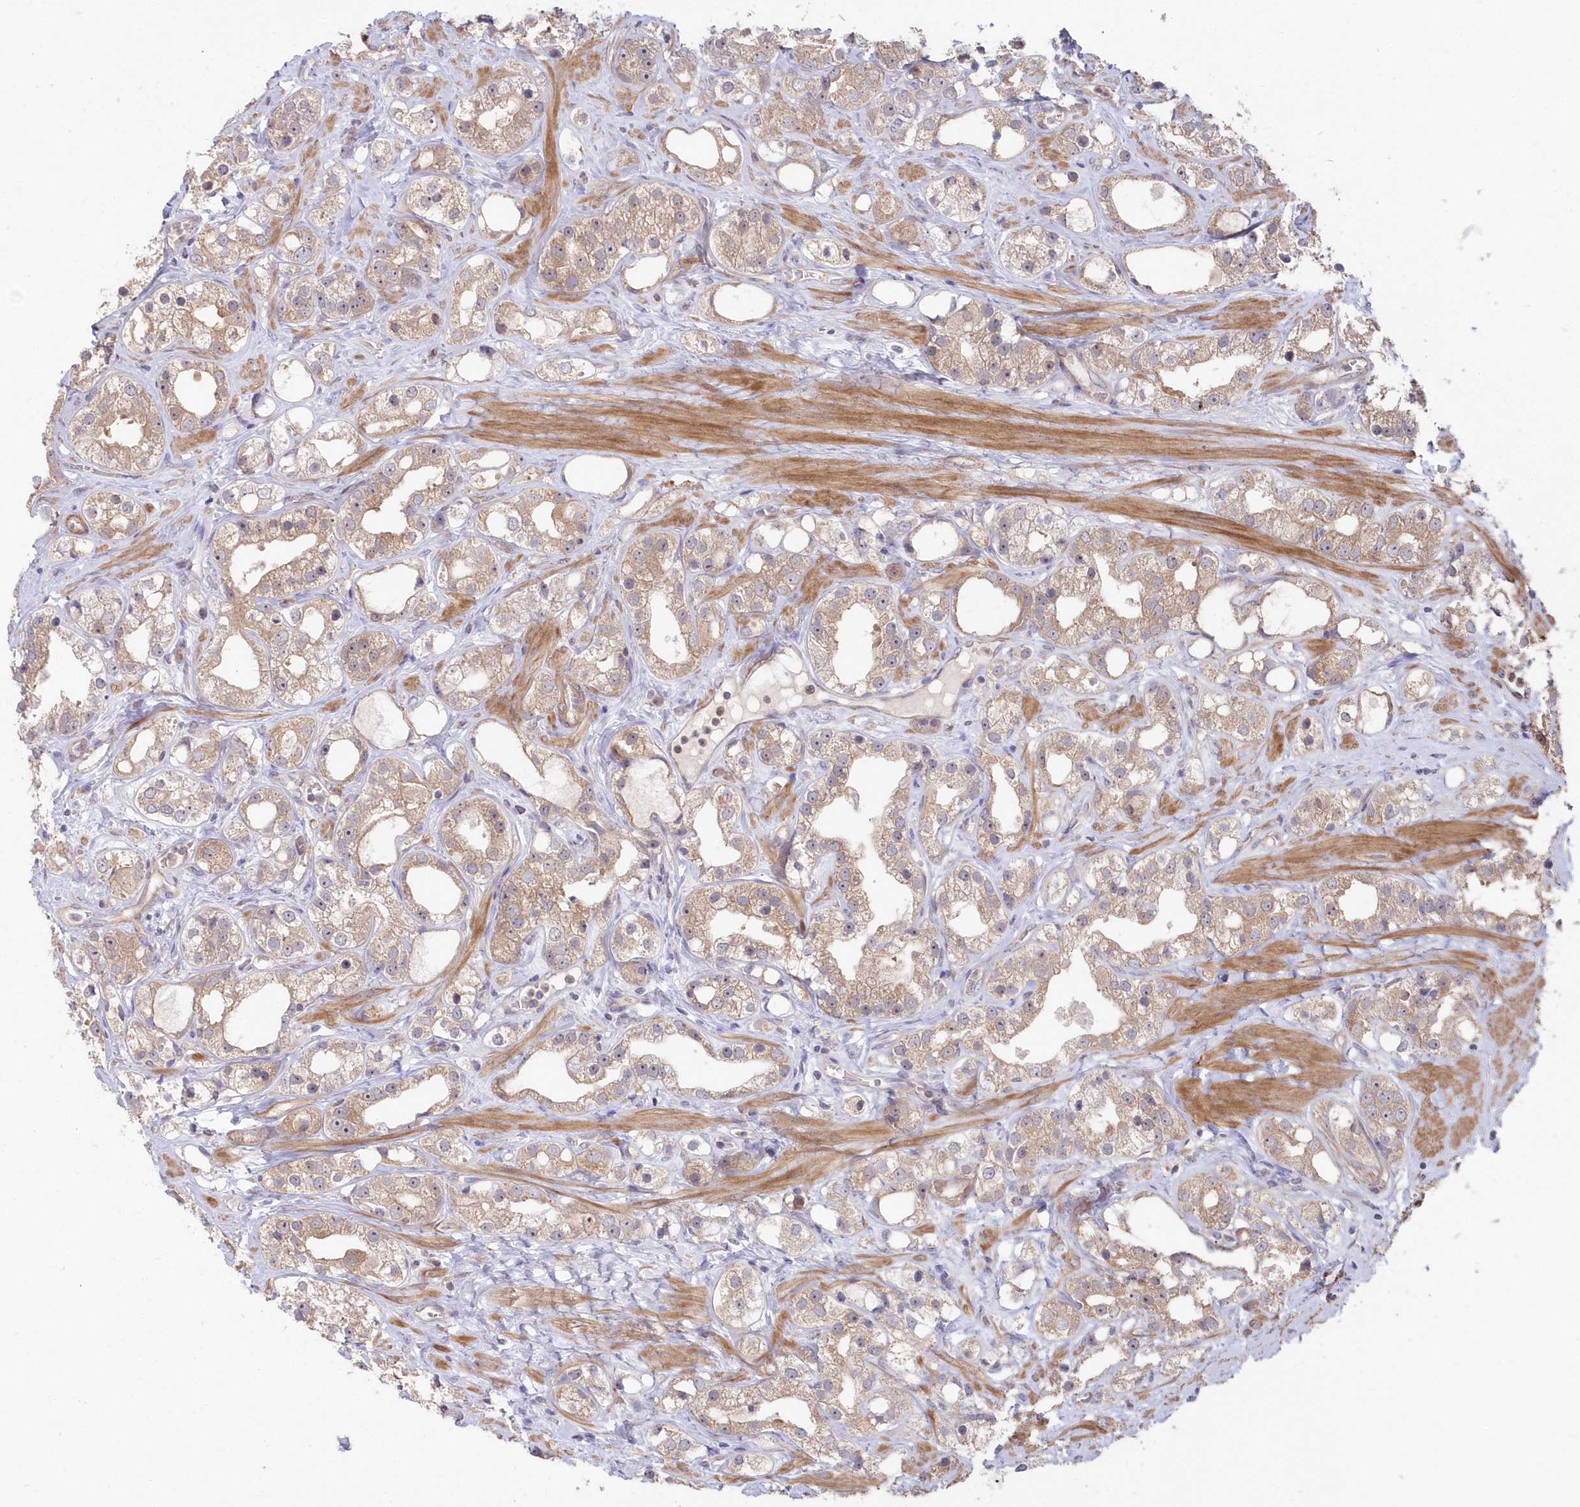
{"staining": {"intensity": "weak", "quantity": ">75%", "location": "cytoplasmic/membranous,nuclear"}, "tissue": "prostate cancer", "cell_type": "Tumor cells", "image_type": "cancer", "snomed": [{"axis": "morphology", "description": "Adenocarcinoma, NOS"}, {"axis": "topography", "description": "Prostate"}], "caption": "Protein expression analysis of prostate cancer exhibits weak cytoplasmic/membranous and nuclear staining in approximately >75% of tumor cells. Immunohistochemistry stains the protein of interest in brown and the nuclei are stained blue.", "gene": "TBCA", "patient": {"sex": "male", "age": 79}}